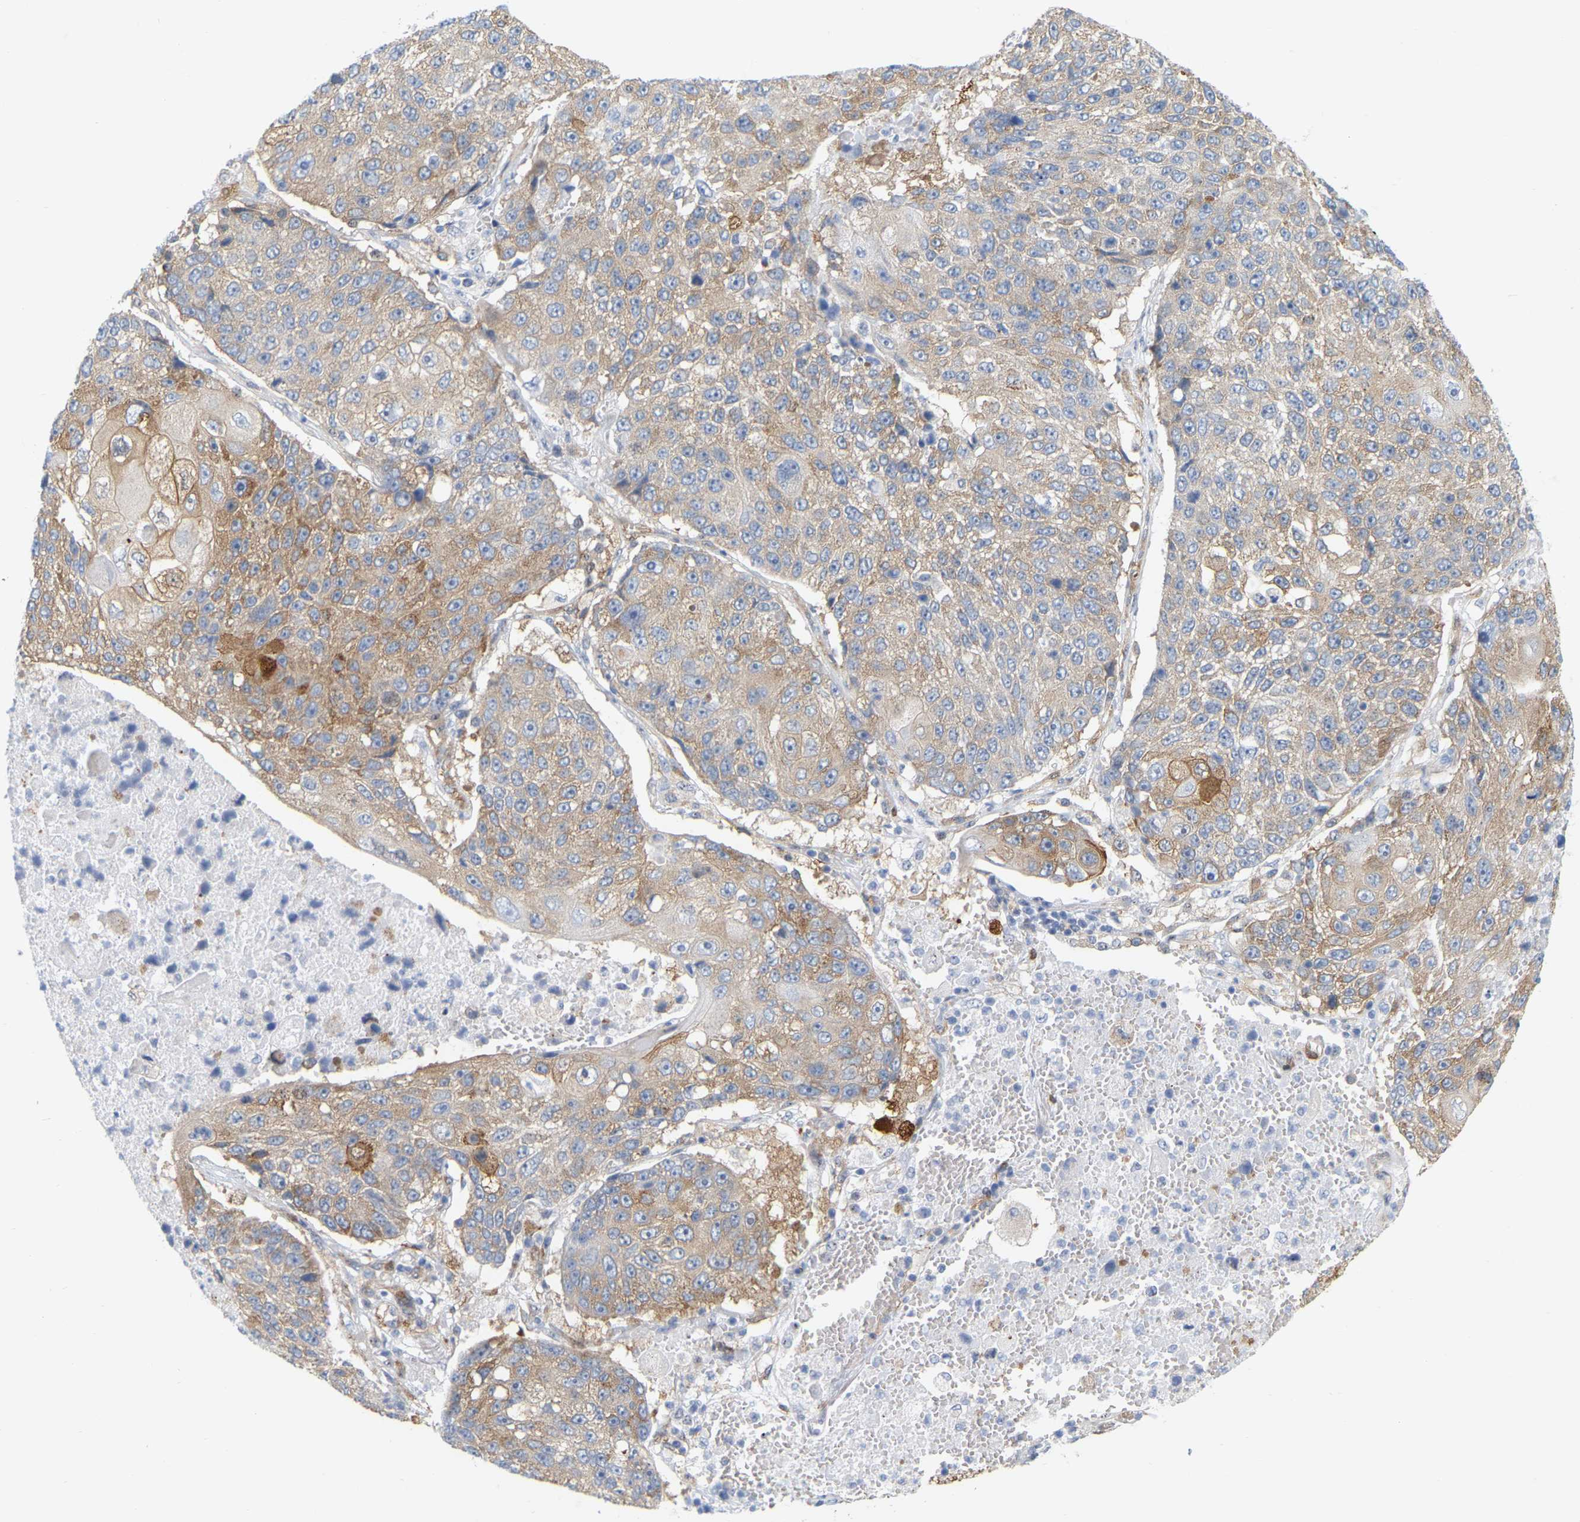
{"staining": {"intensity": "weak", "quantity": ">75%", "location": "cytoplasmic/membranous"}, "tissue": "lung cancer", "cell_type": "Tumor cells", "image_type": "cancer", "snomed": [{"axis": "morphology", "description": "Squamous cell carcinoma, NOS"}, {"axis": "topography", "description": "Lung"}], "caption": "A high-resolution photomicrograph shows immunohistochemistry staining of lung cancer, which reveals weak cytoplasmic/membranous staining in approximately >75% of tumor cells.", "gene": "RAPH1", "patient": {"sex": "male", "age": 61}}